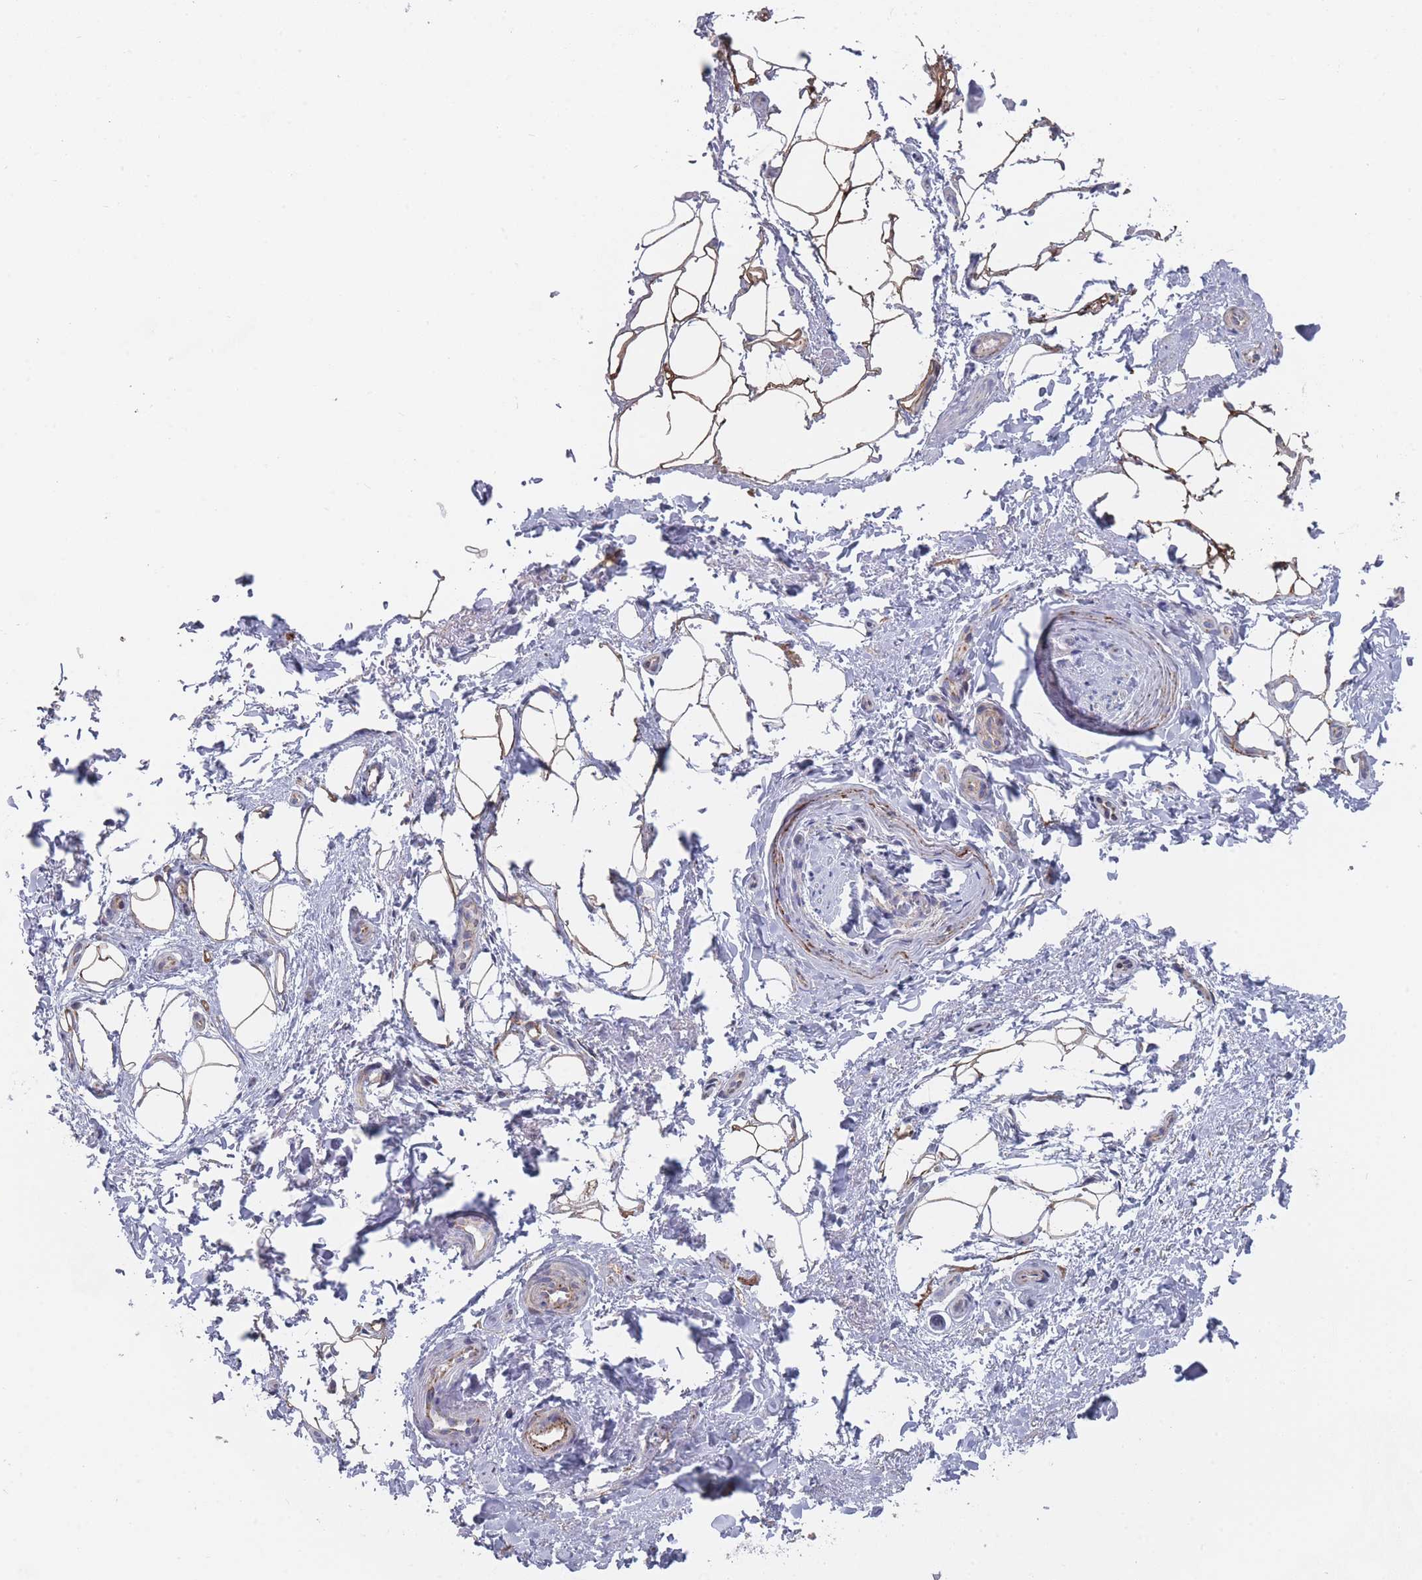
{"staining": {"intensity": "strong", "quantity": ">75%", "location": "cytoplasmic/membranous"}, "tissue": "adipose tissue", "cell_type": "Adipocytes", "image_type": "normal", "snomed": [{"axis": "morphology", "description": "Normal tissue, NOS"}, {"axis": "topography", "description": "Peripheral nerve tissue"}], "caption": "Adipocytes reveal strong cytoplasmic/membranous staining in approximately >75% of cells in unremarkable adipose tissue. The protein of interest is stained brown, and the nuclei are stained in blue (DAB IHC with brightfield microscopy, high magnification).", "gene": "TRARG1", "patient": {"sex": "female", "age": 61}}